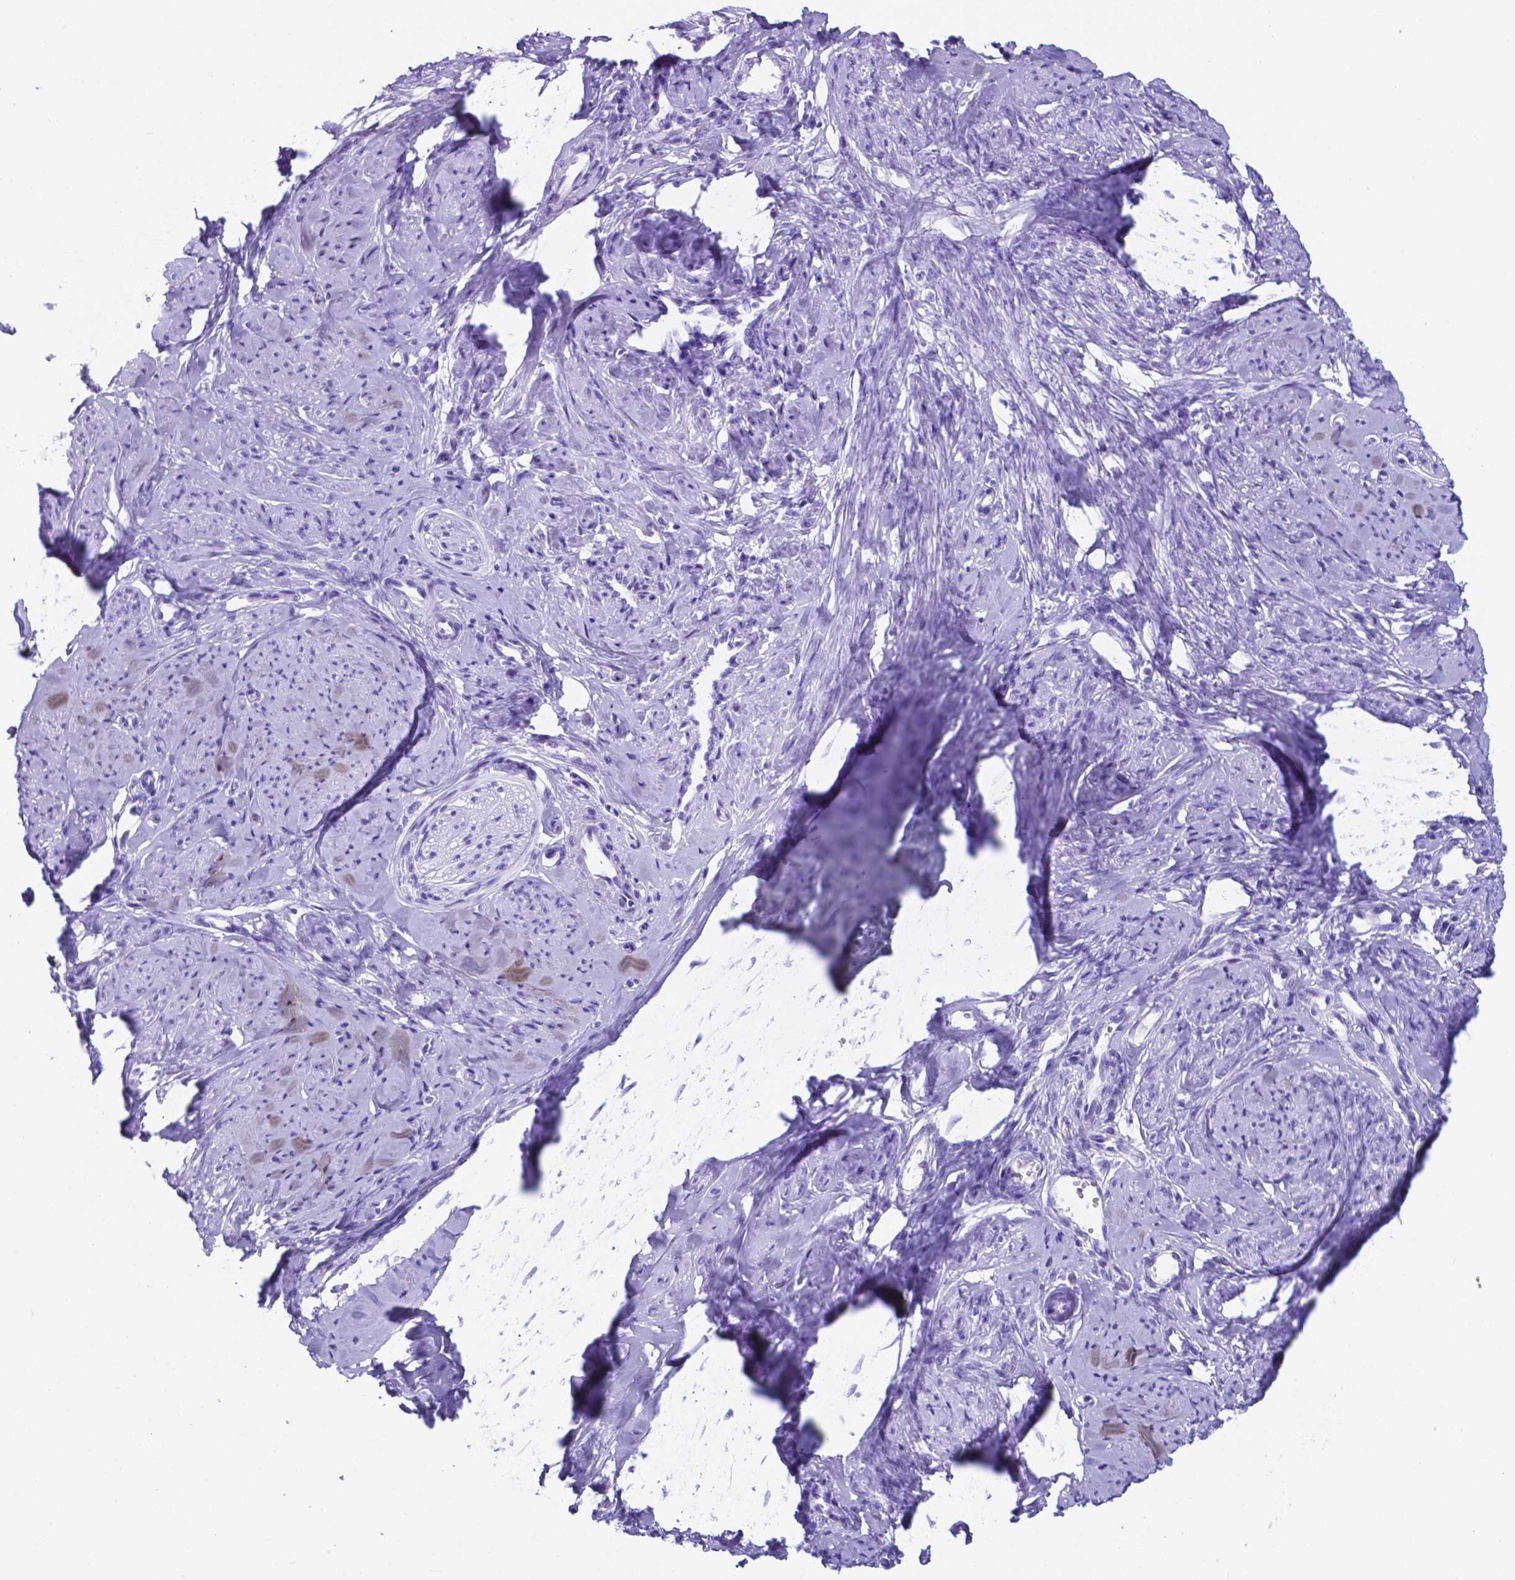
{"staining": {"intensity": "negative", "quantity": "none", "location": "none"}, "tissue": "smooth muscle", "cell_type": "Smooth muscle cells", "image_type": "normal", "snomed": [{"axis": "morphology", "description": "Normal tissue, NOS"}, {"axis": "topography", "description": "Smooth muscle"}], "caption": "Immunohistochemistry histopathology image of unremarkable smooth muscle: human smooth muscle stained with DAB (3,3'-diaminobenzidine) reveals no significant protein expression in smooth muscle cells. (DAB (3,3'-diaminobenzidine) immunohistochemistry (IHC) with hematoxylin counter stain).", "gene": "DNAAF8", "patient": {"sex": "female", "age": 48}}